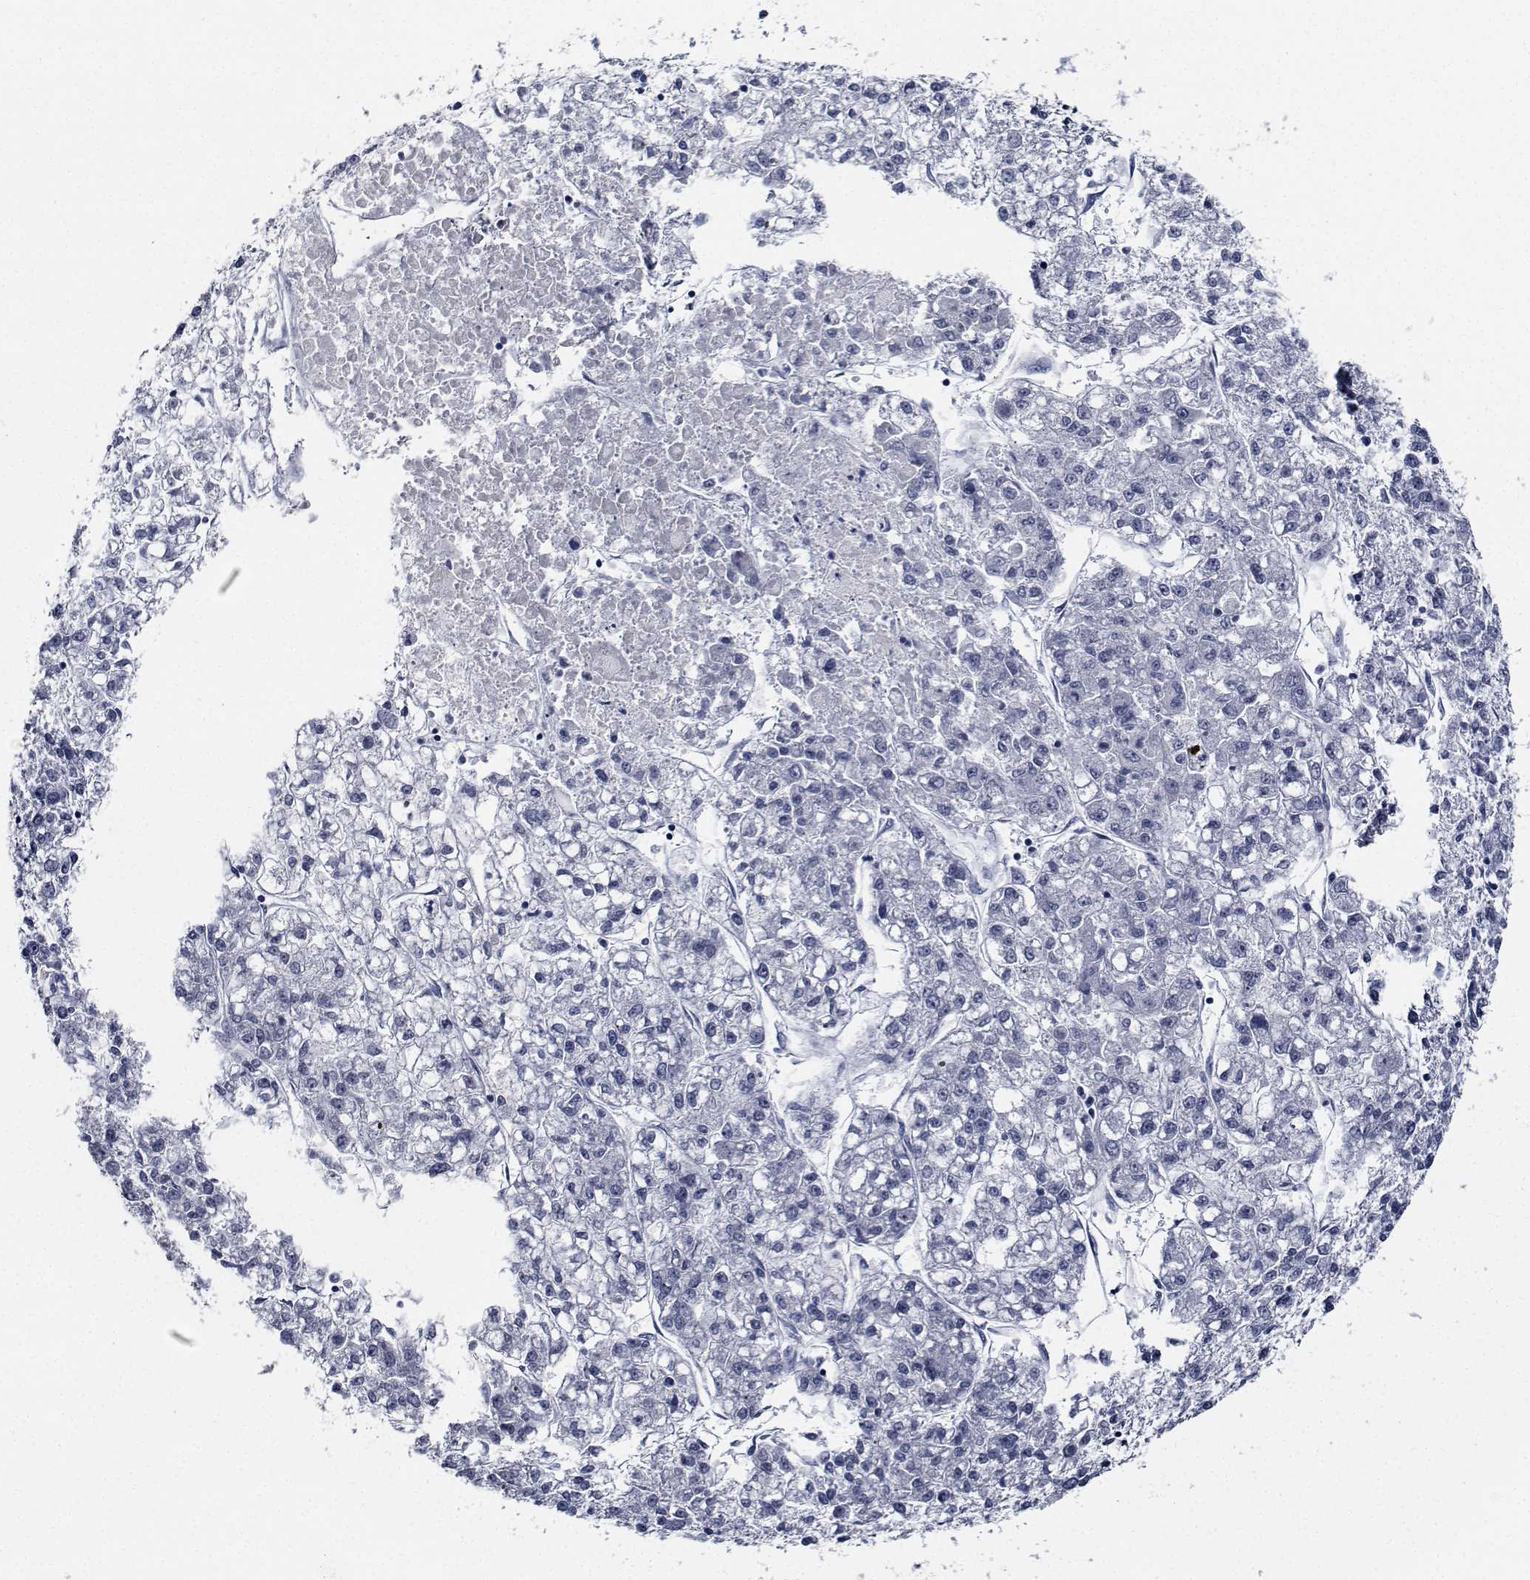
{"staining": {"intensity": "negative", "quantity": "none", "location": "none"}, "tissue": "liver cancer", "cell_type": "Tumor cells", "image_type": "cancer", "snomed": [{"axis": "morphology", "description": "Carcinoma, Hepatocellular, NOS"}, {"axis": "topography", "description": "Liver"}], "caption": "Protein analysis of hepatocellular carcinoma (liver) exhibits no significant staining in tumor cells.", "gene": "NVL", "patient": {"sex": "male", "age": 56}}